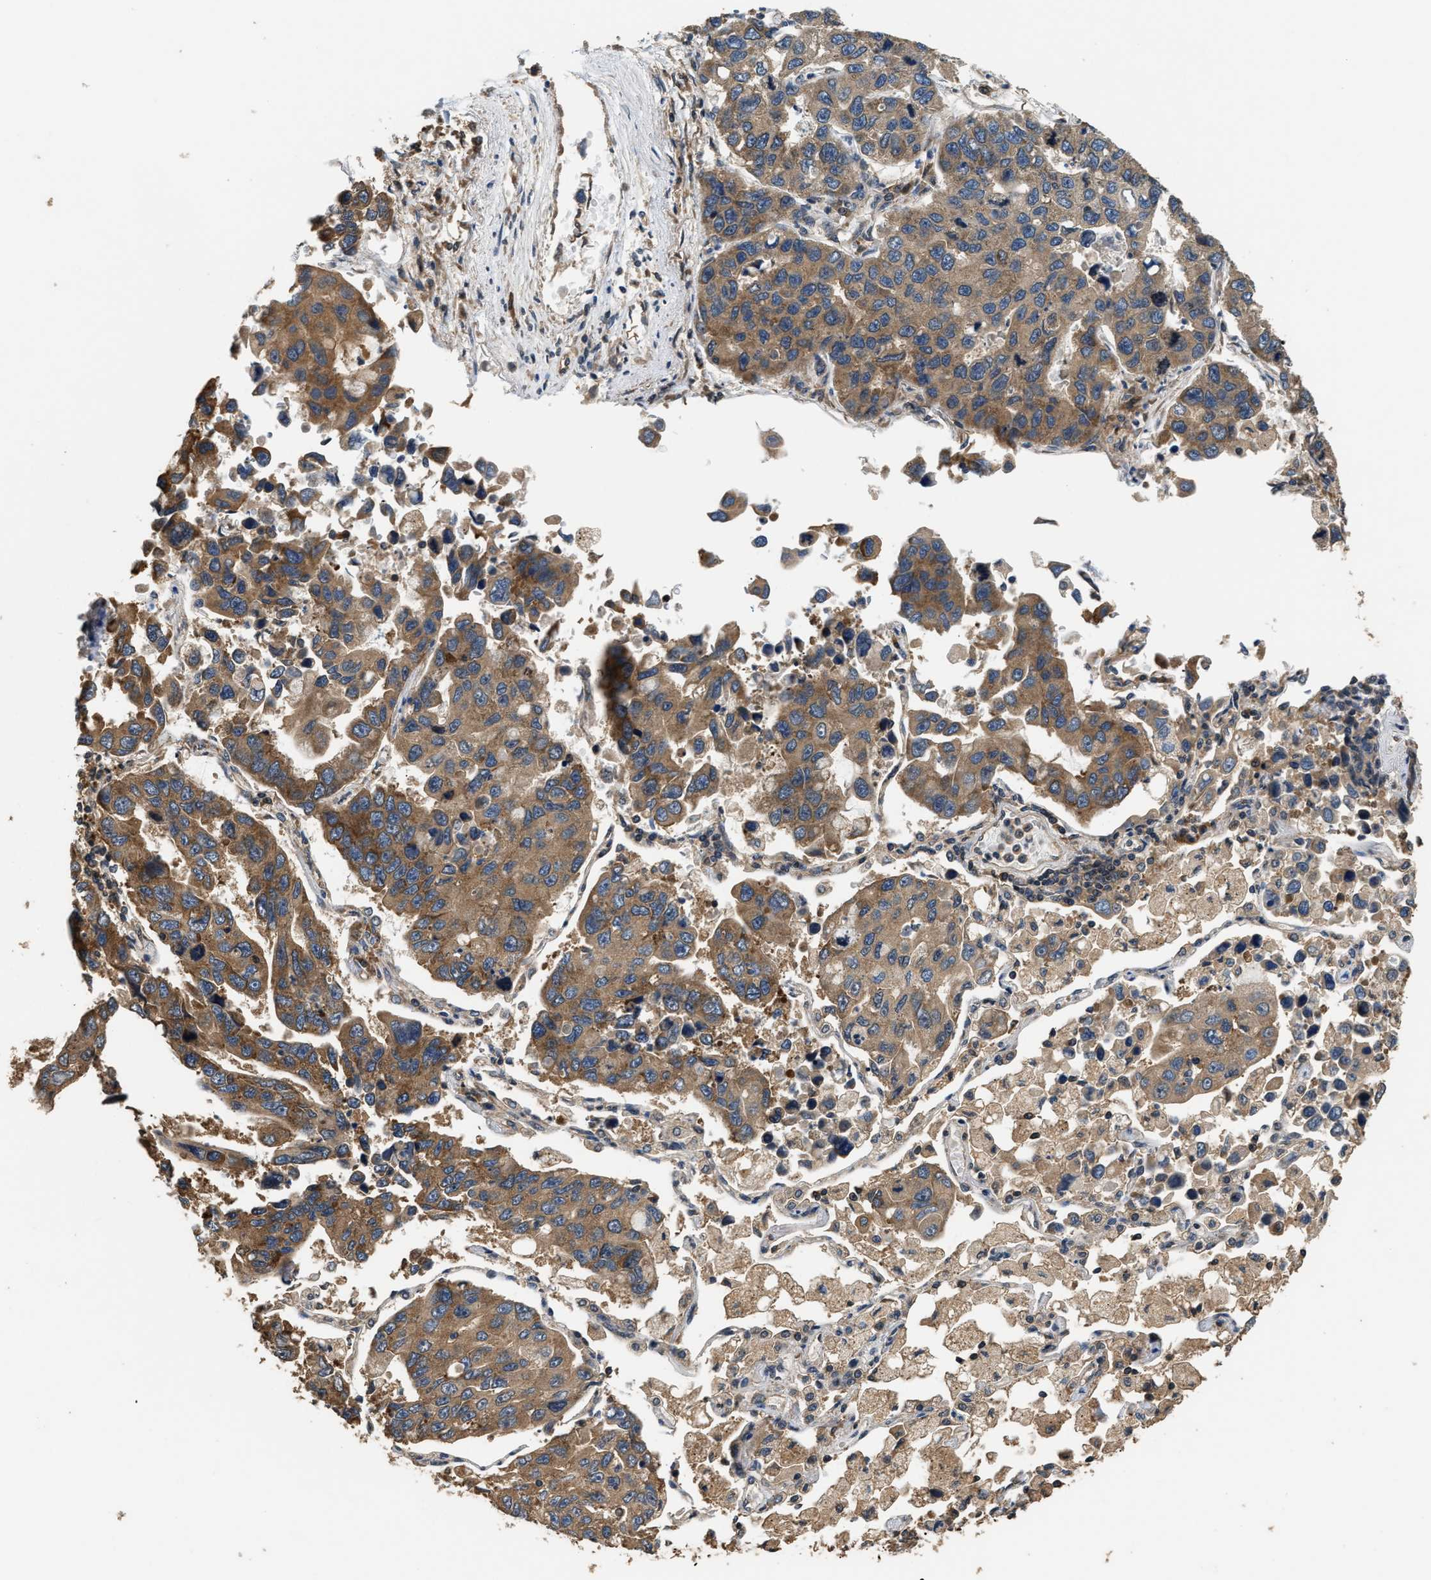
{"staining": {"intensity": "moderate", "quantity": ">75%", "location": "cytoplasmic/membranous"}, "tissue": "lung cancer", "cell_type": "Tumor cells", "image_type": "cancer", "snomed": [{"axis": "morphology", "description": "Adenocarcinoma, NOS"}, {"axis": "topography", "description": "Lung"}], "caption": "A brown stain highlights moderate cytoplasmic/membranous expression of a protein in human lung cancer tumor cells.", "gene": "DNAJC2", "patient": {"sex": "male", "age": 64}}